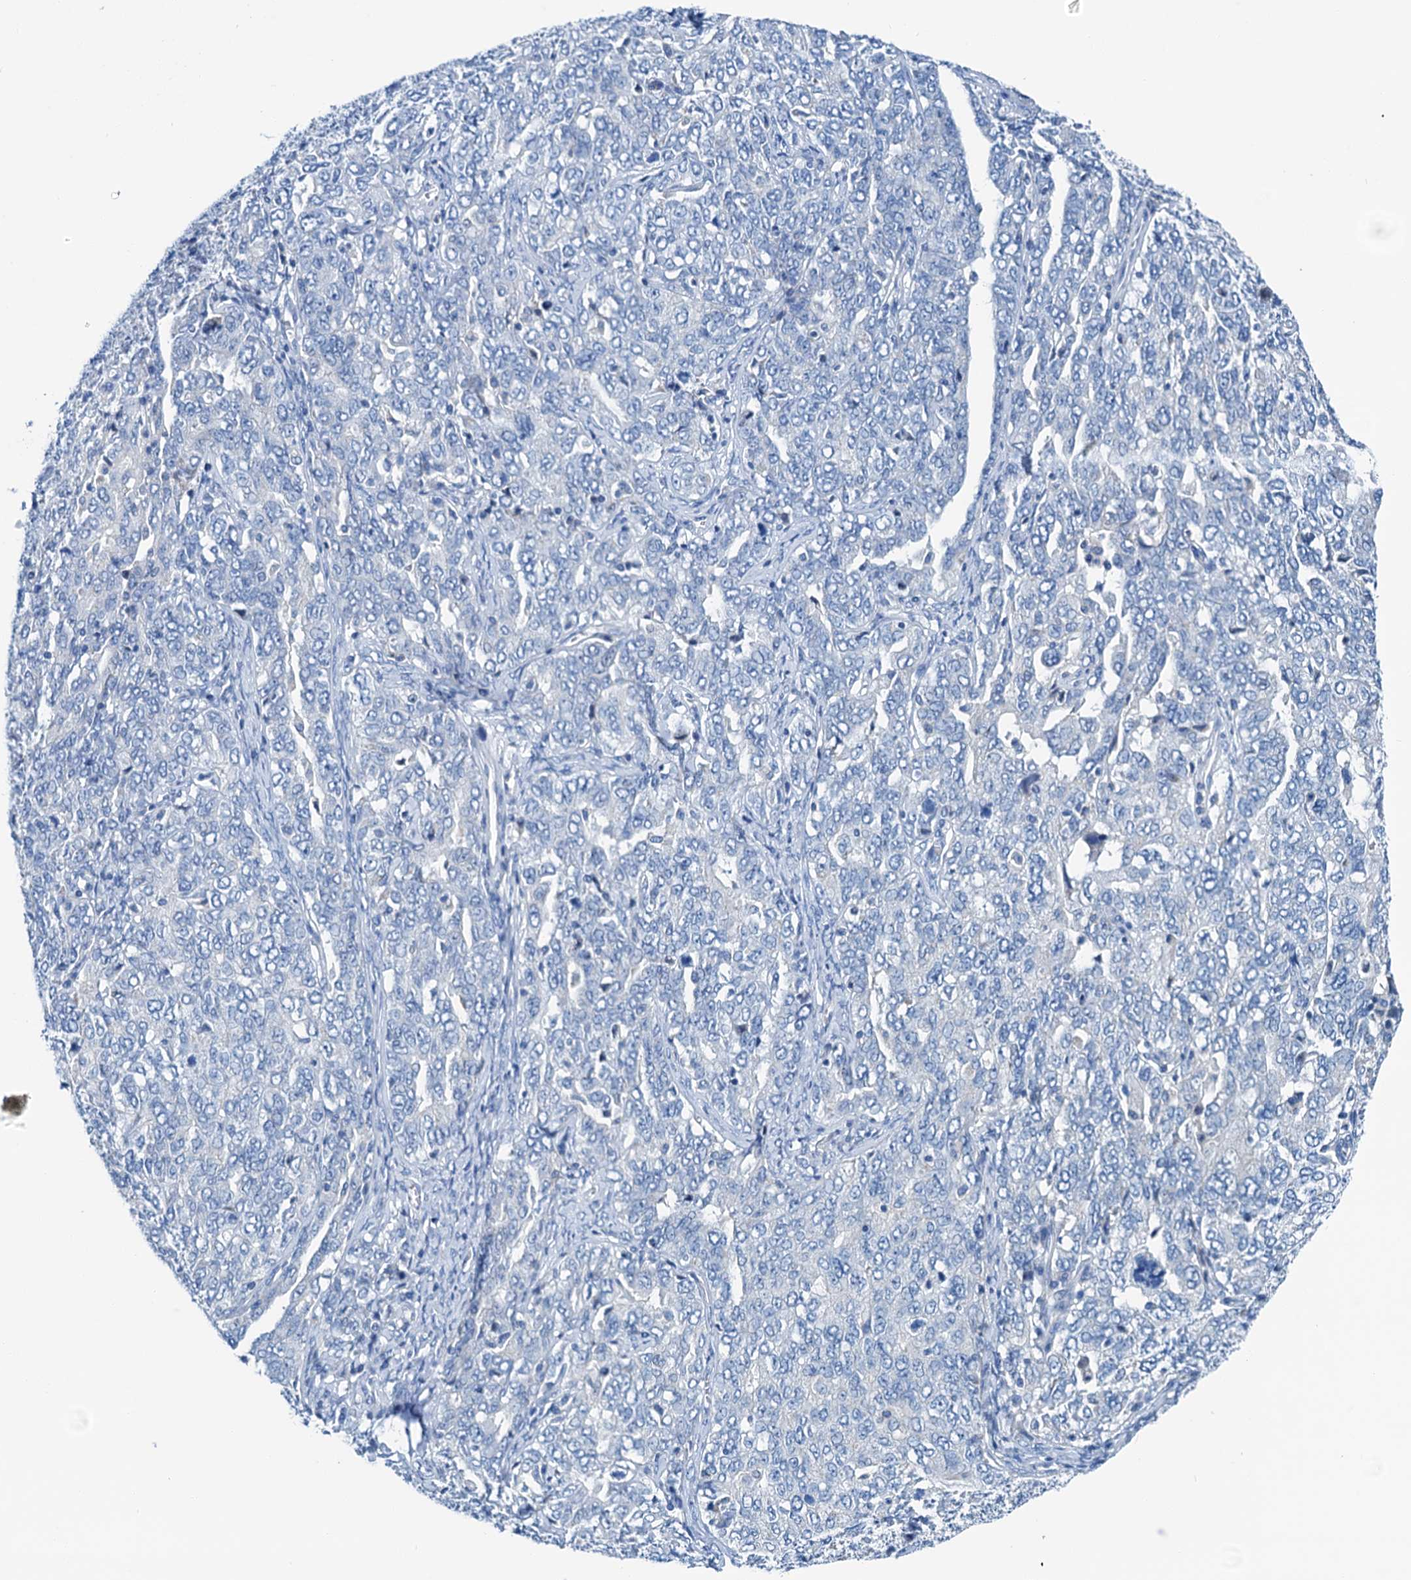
{"staining": {"intensity": "negative", "quantity": "none", "location": "none"}, "tissue": "ovarian cancer", "cell_type": "Tumor cells", "image_type": "cancer", "snomed": [{"axis": "morphology", "description": "Carcinoma, endometroid"}, {"axis": "topography", "description": "Ovary"}], "caption": "Immunohistochemistry micrograph of human ovarian cancer stained for a protein (brown), which reveals no staining in tumor cells.", "gene": "KNDC1", "patient": {"sex": "female", "age": 62}}